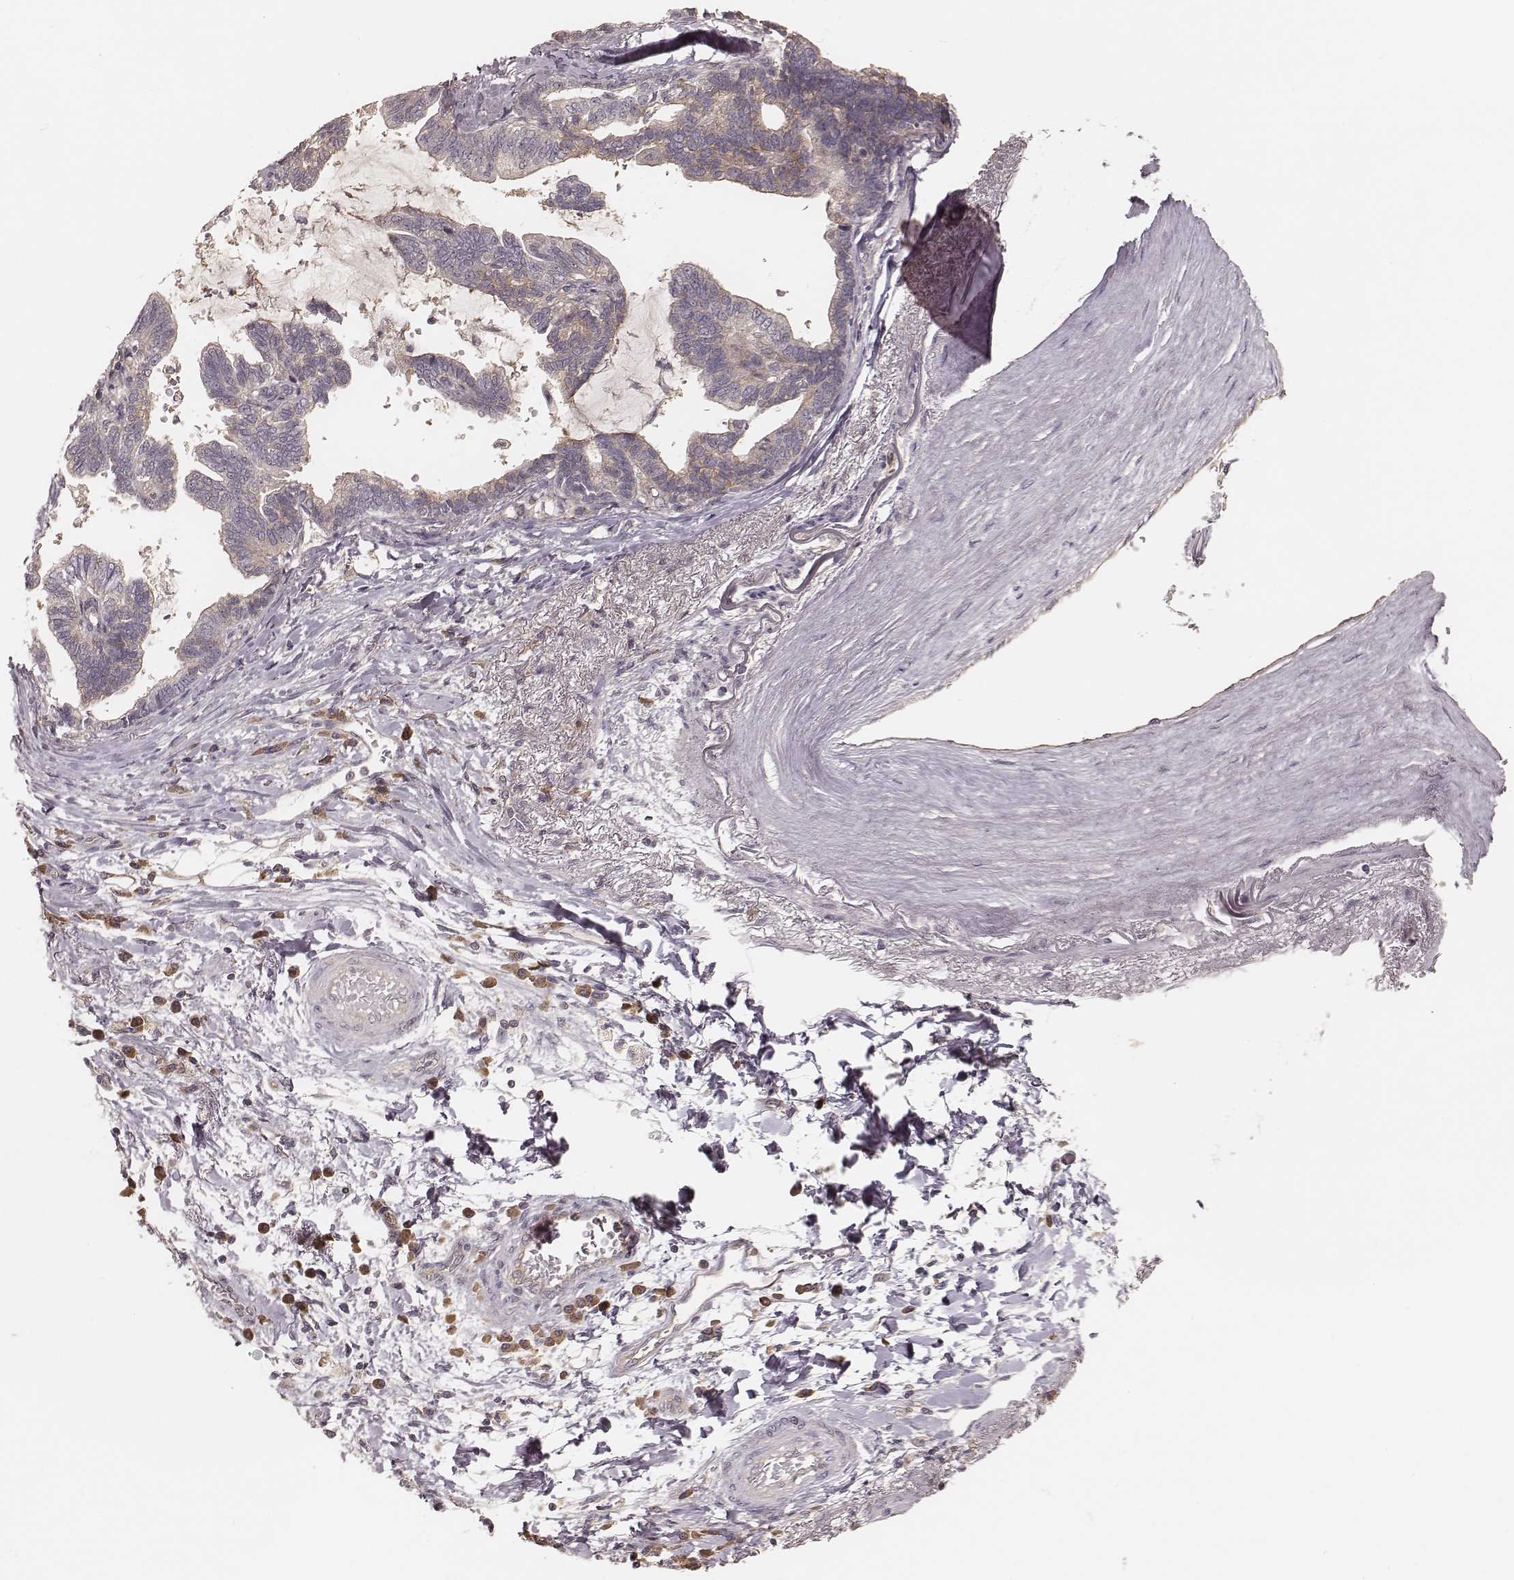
{"staining": {"intensity": "weak", "quantity": "<25%", "location": "cytoplasmic/membranous"}, "tissue": "stomach cancer", "cell_type": "Tumor cells", "image_type": "cancer", "snomed": [{"axis": "morphology", "description": "Adenocarcinoma, NOS"}, {"axis": "topography", "description": "Stomach"}], "caption": "Stomach cancer stained for a protein using immunohistochemistry exhibits no staining tumor cells.", "gene": "CARS1", "patient": {"sex": "male", "age": 83}}